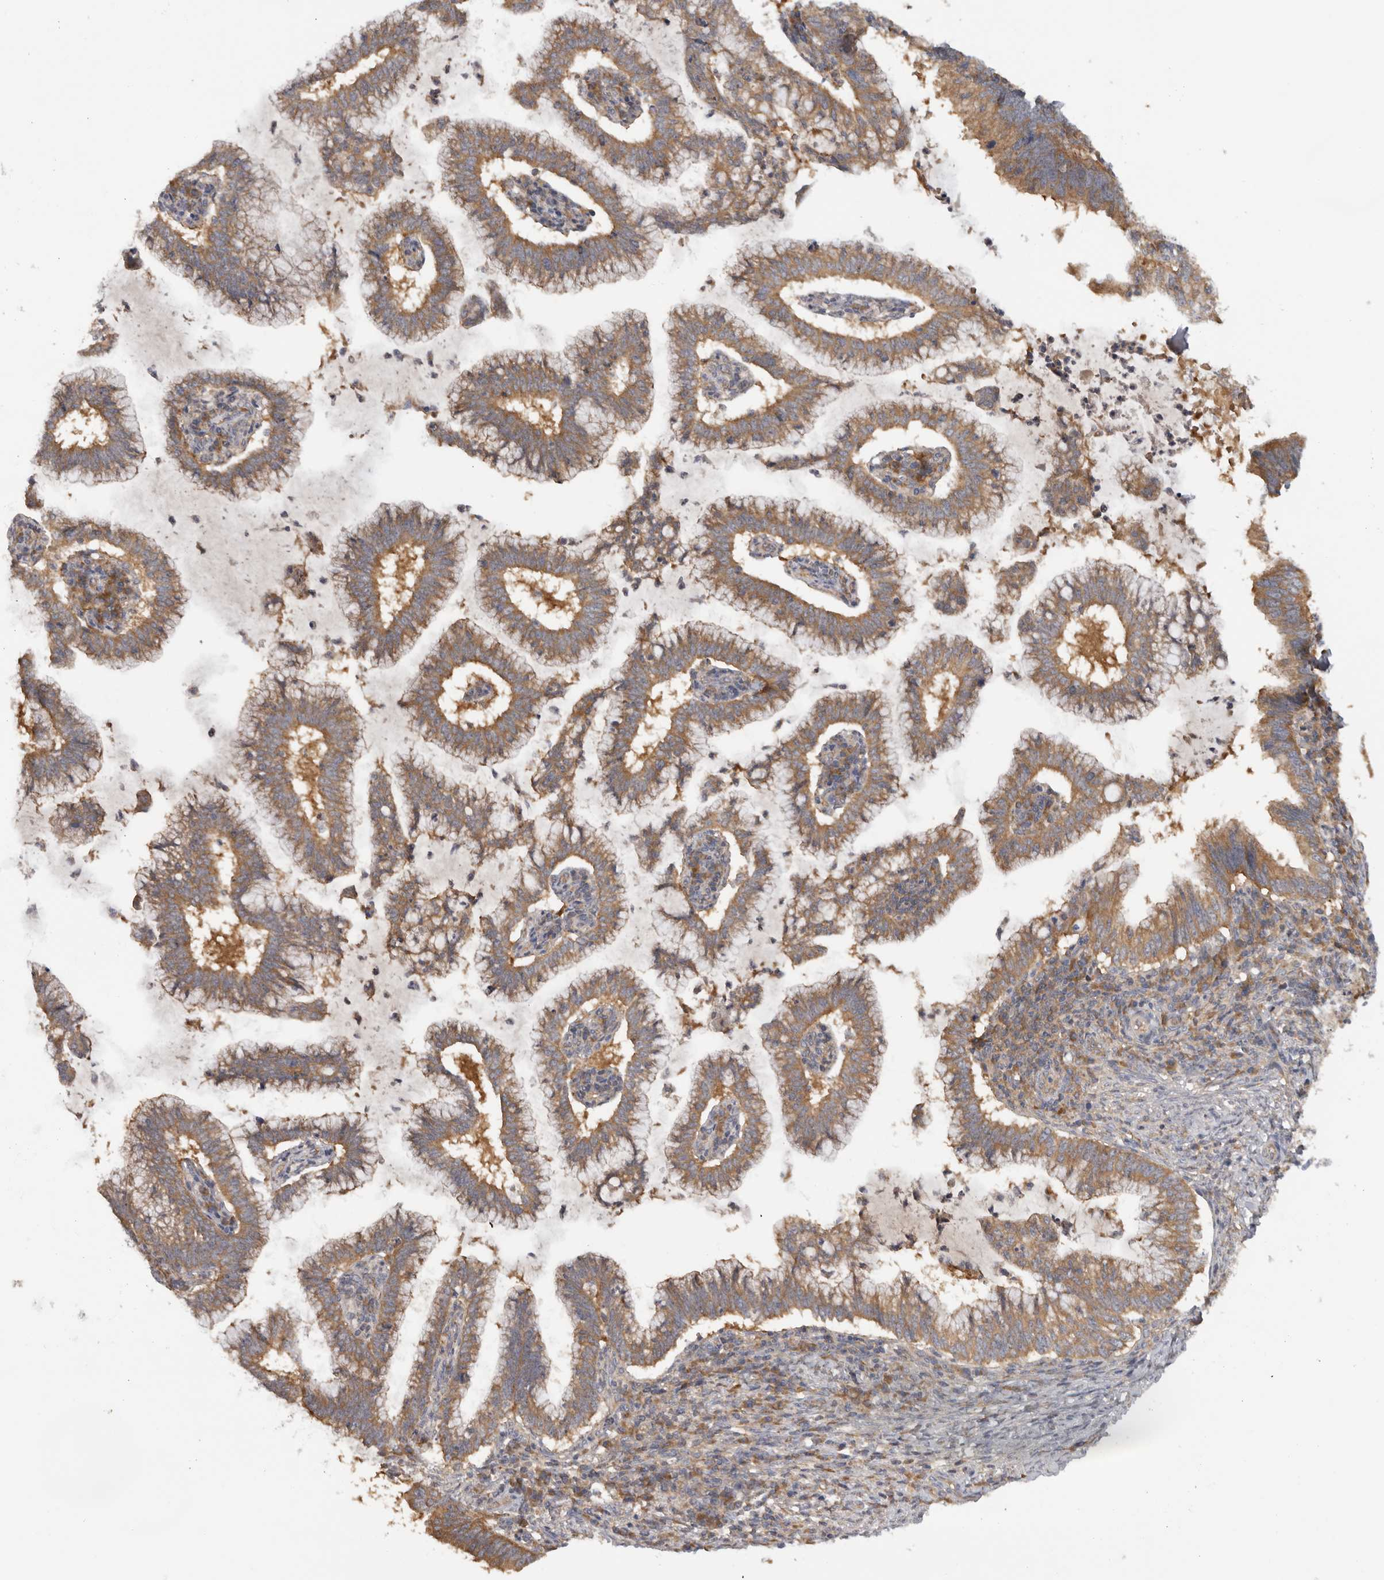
{"staining": {"intensity": "moderate", "quantity": ">75%", "location": "cytoplasmic/membranous"}, "tissue": "cervical cancer", "cell_type": "Tumor cells", "image_type": "cancer", "snomed": [{"axis": "morphology", "description": "Adenocarcinoma, NOS"}, {"axis": "topography", "description": "Cervix"}], "caption": "Brown immunohistochemical staining in human cervical cancer shows moderate cytoplasmic/membranous expression in approximately >75% of tumor cells.", "gene": "PPP1R42", "patient": {"sex": "female", "age": 36}}